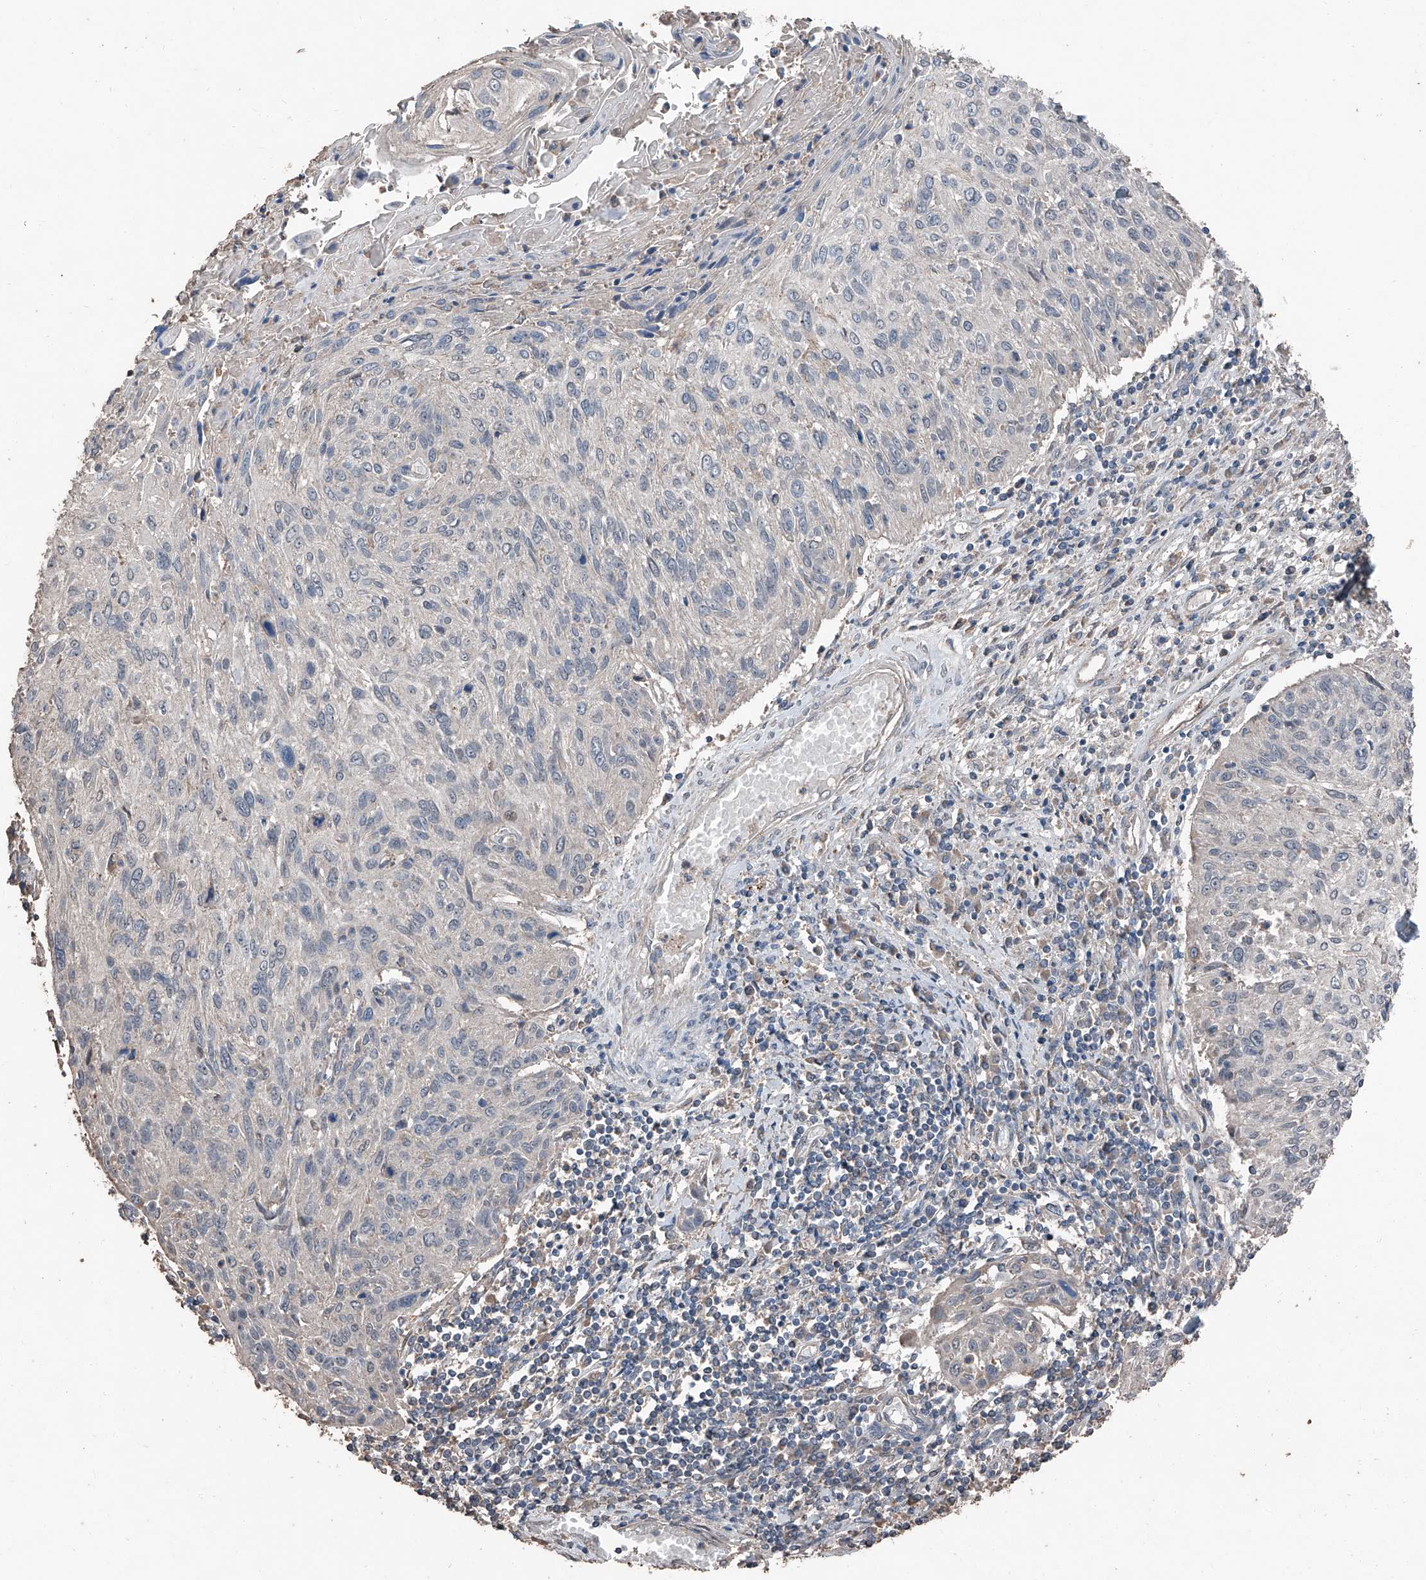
{"staining": {"intensity": "negative", "quantity": "none", "location": "none"}, "tissue": "cervical cancer", "cell_type": "Tumor cells", "image_type": "cancer", "snomed": [{"axis": "morphology", "description": "Squamous cell carcinoma, NOS"}, {"axis": "topography", "description": "Cervix"}], "caption": "A micrograph of cervical cancer stained for a protein shows no brown staining in tumor cells.", "gene": "MAMLD1", "patient": {"sex": "female", "age": 51}}